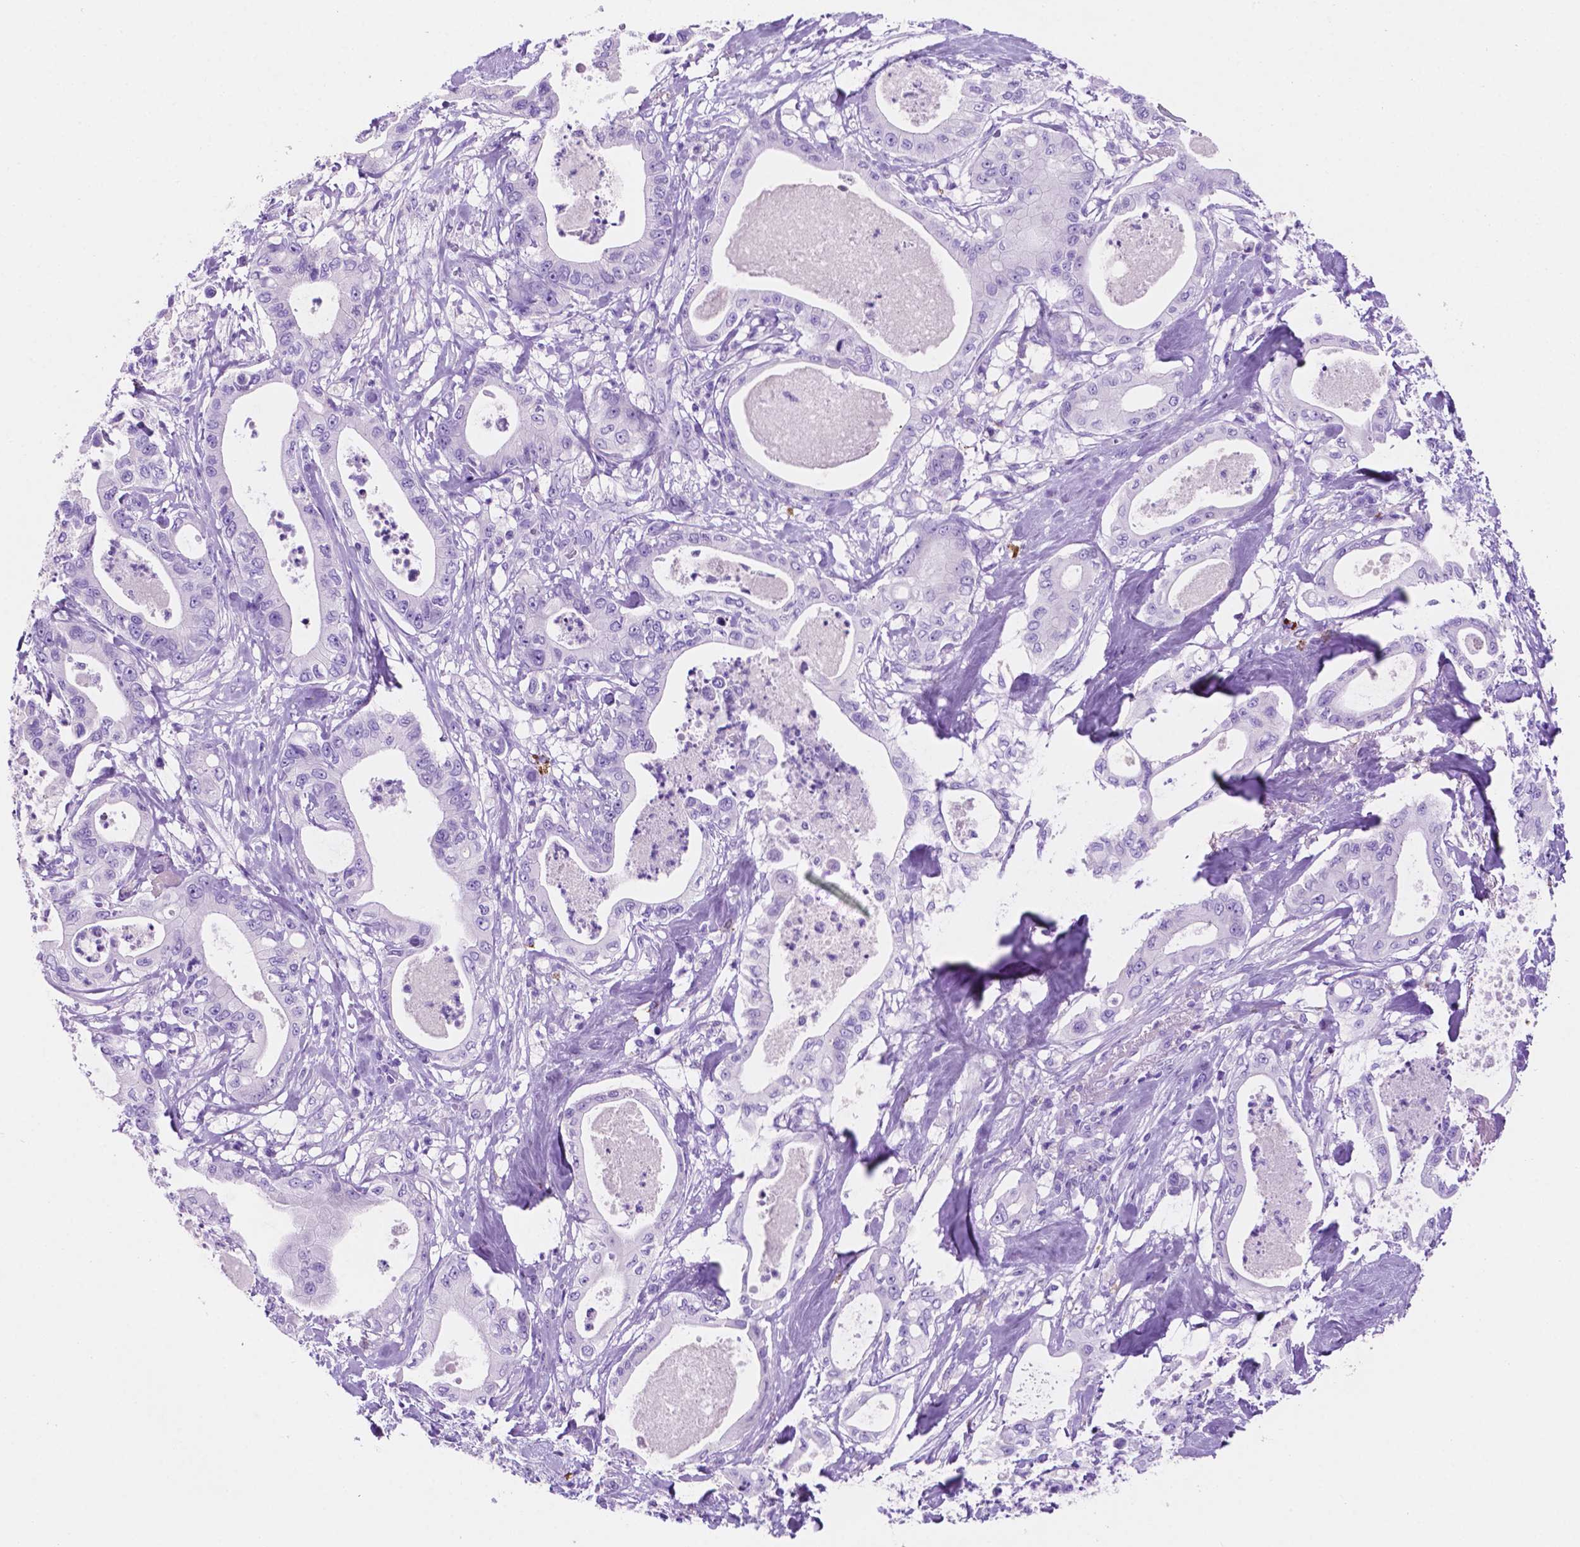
{"staining": {"intensity": "negative", "quantity": "none", "location": "none"}, "tissue": "pancreatic cancer", "cell_type": "Tumor cells", "image_type": "cancer", "snomed": [{"axis": "morphology", "description": "Adenocarcinoma, NOS"}, {"axis": "topography", "description": "Pancreas"}], "caption": "Immunohistochemical staining of human pancreatic cancer (adenocarcinoma) exhibits no significant positivity in tumor cells.", "gene": "FOXB2", "patient": {"sex": "male", "age": 71}}